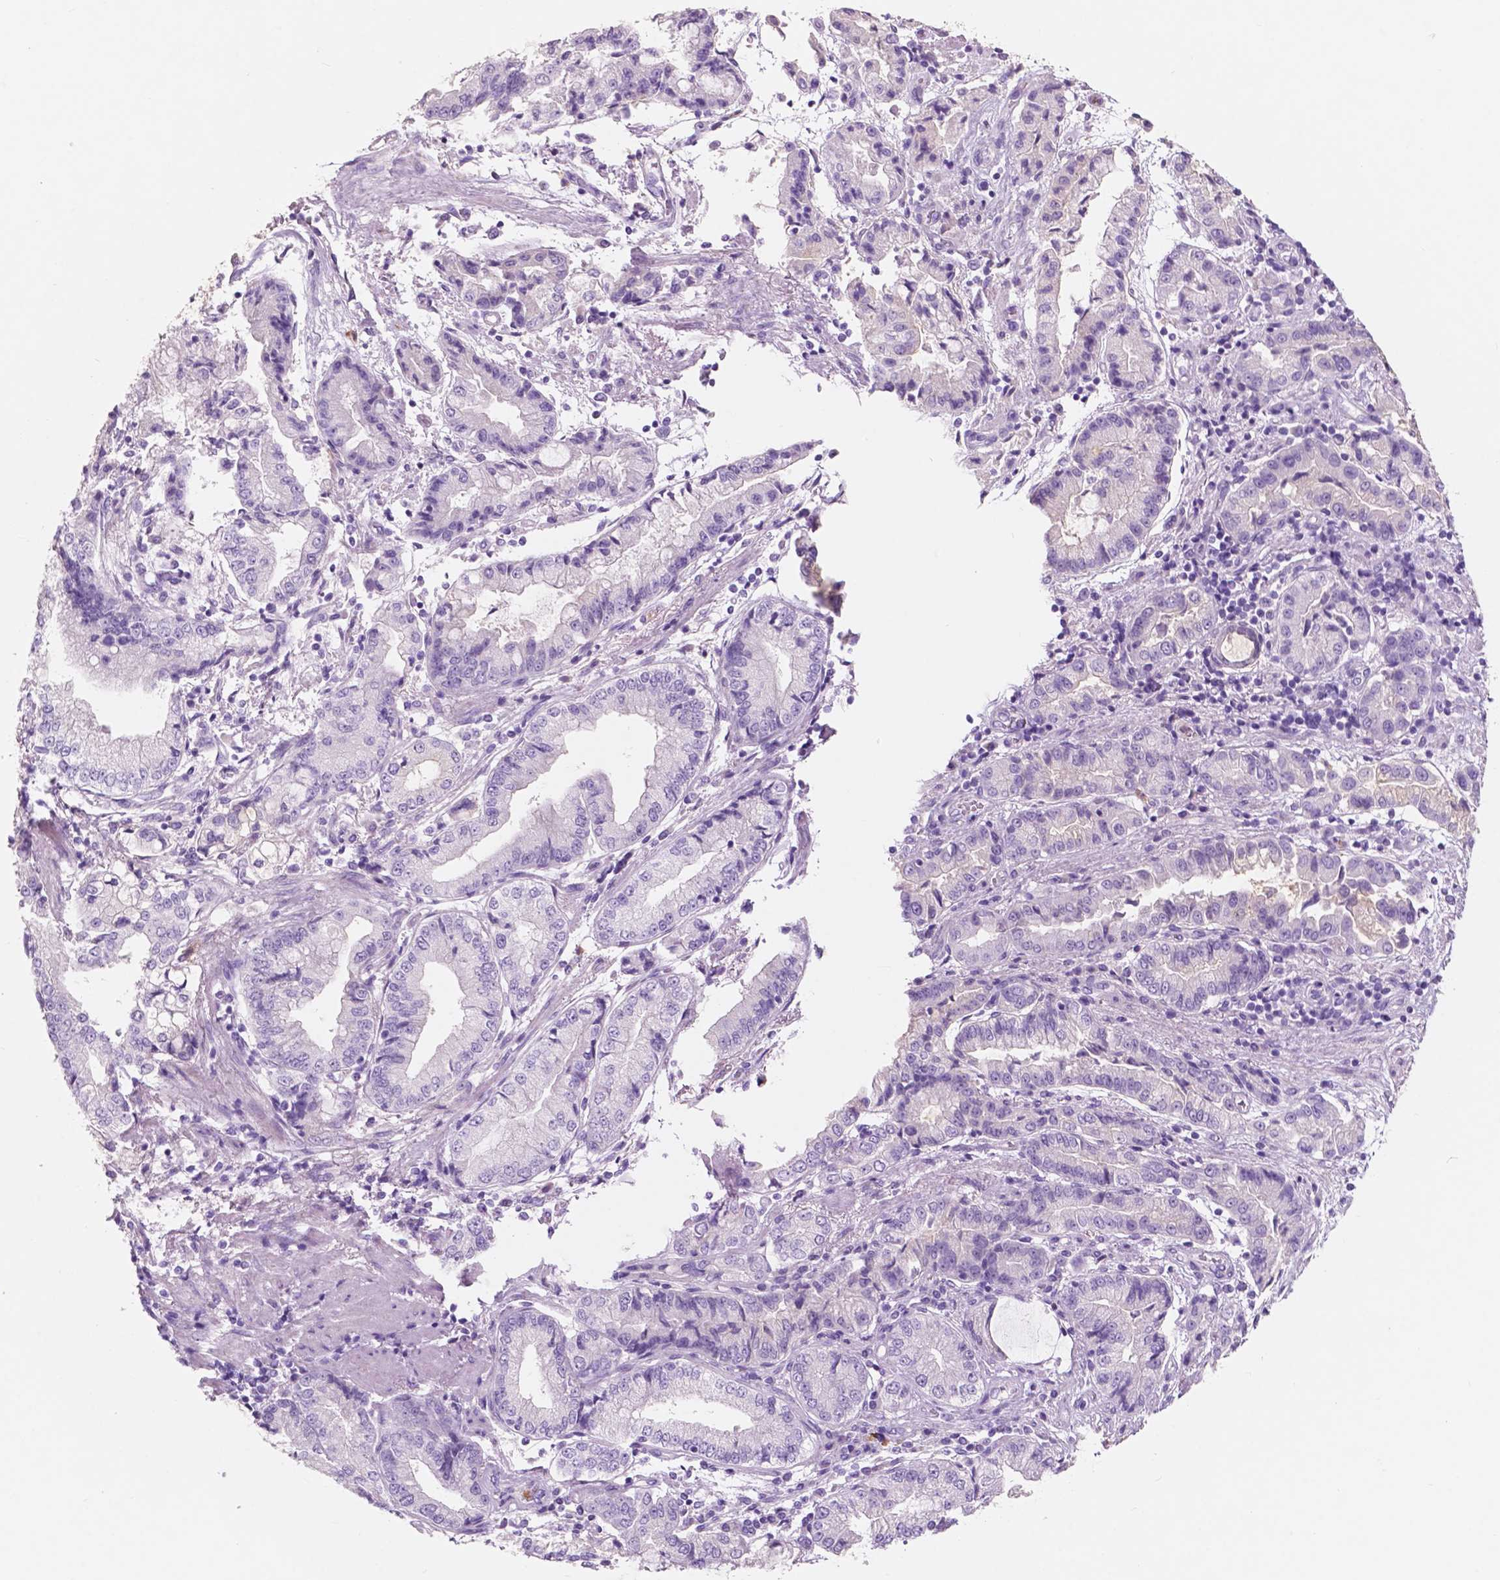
{"staining": {"intensity": "negative", "quantity": "none", "location": "none"}, "tissue": "stomach cancer", "cell_type": "Tumor cells", "image_type": "cancer", "snomed": [{"axis": "morphology", "description": "Adenocarcinoma, NOS"}, {"axis": "topography", "description": "Stomach, upper"}], "caption": "An image of stomach cancer stained for a protein shows no brown staining in tumor cells.", "gene": "CUZD1", "patient": {"sex": "female", "age": 74}}